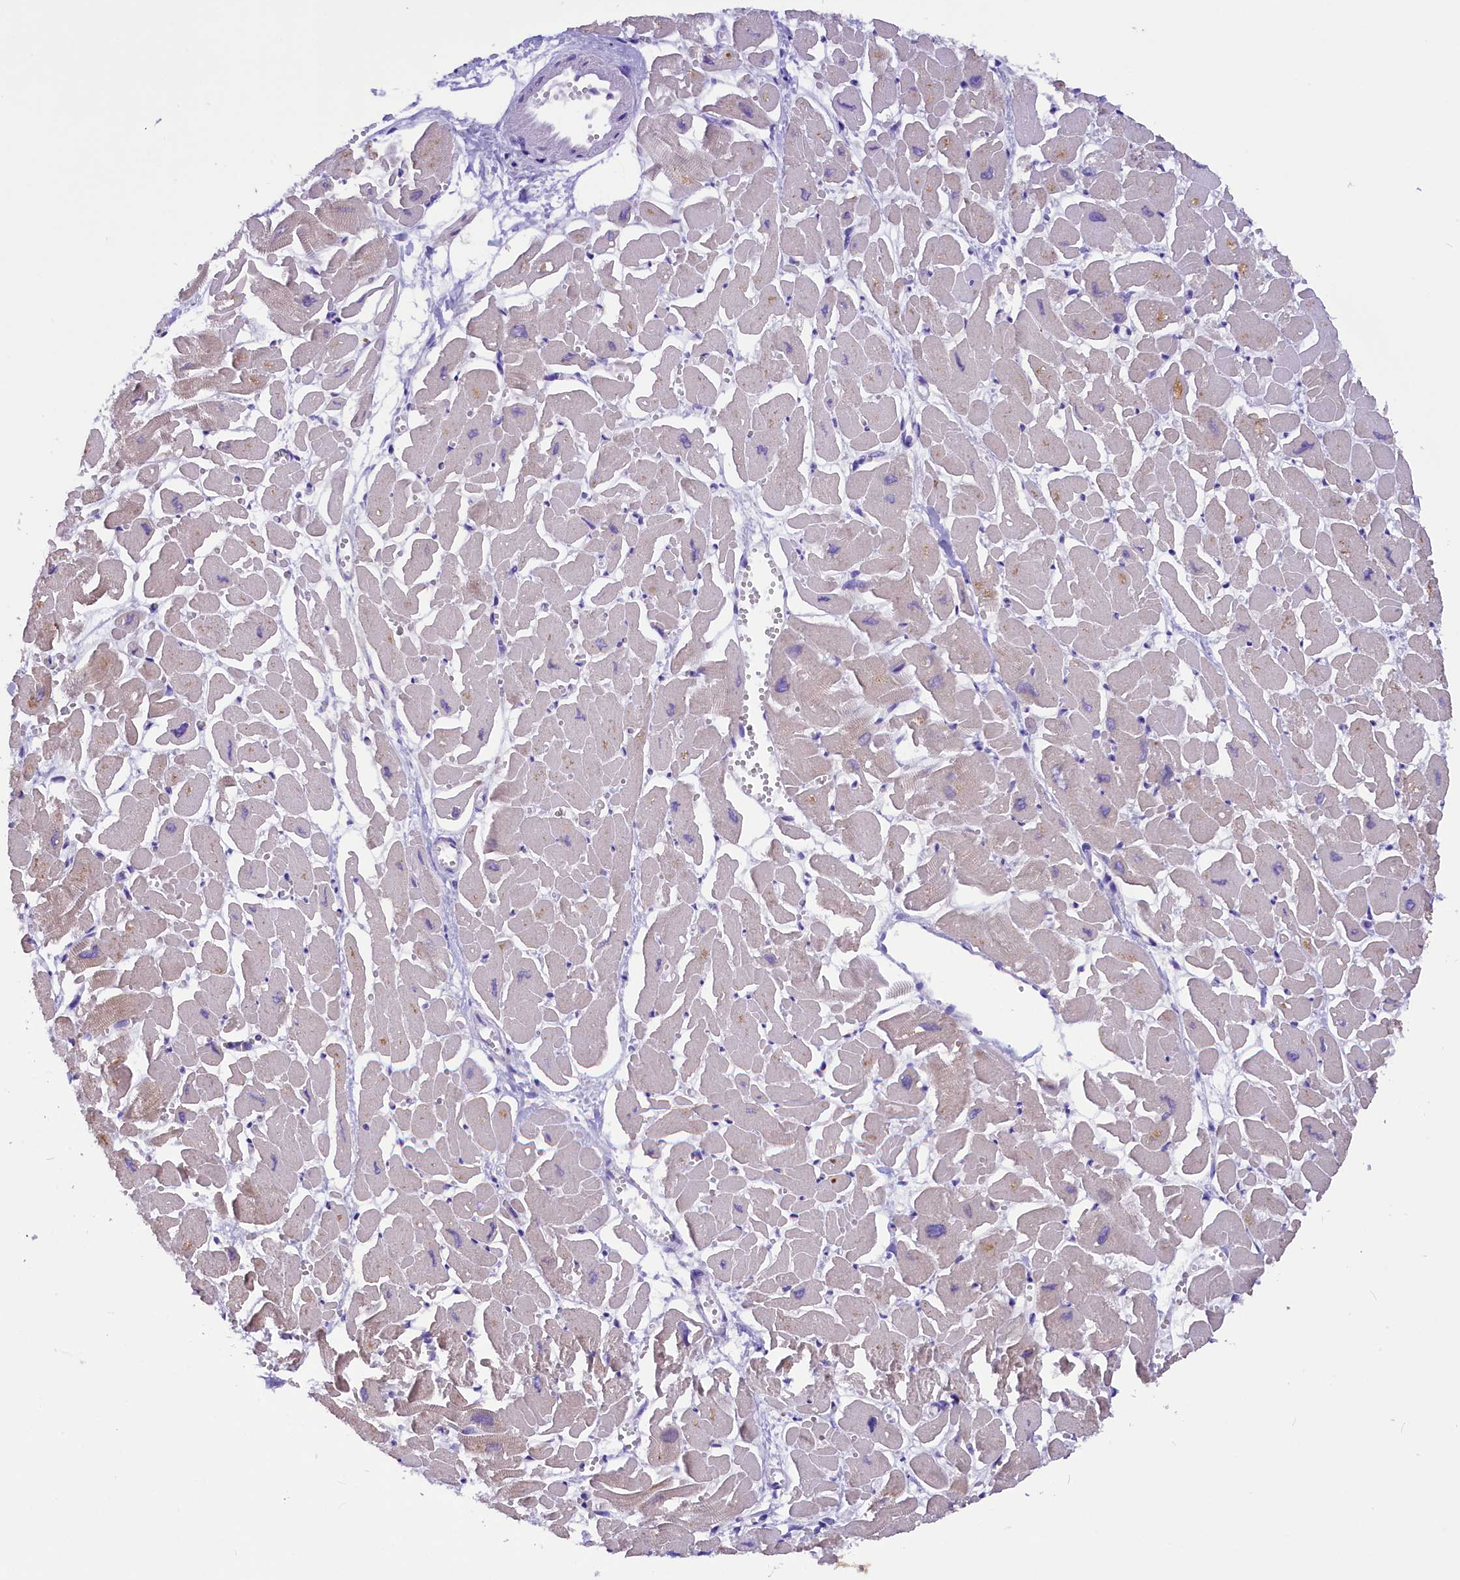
{"staining": {"intensity": "moderate", "quantity": "25%-75%", "location": "cytoplasmic/membranous"}, "tissue": "heart muscle", "cell_type": "Cardiomyocytes", "image_type": "normal", "snomed": [{"axis": "morphology", "description": "Normal tissue, NOS"}, {"axis": "topography", "description": "Heart"}], "caption": "Protein staining by IHC demonstrates moderate cytoplasmic/membranous staining in approximately 25%-75% of cardiomyocytes in normal heart muscle.", "gene": "AP3B2", "patient": {"sex": "male", "age": 54}}